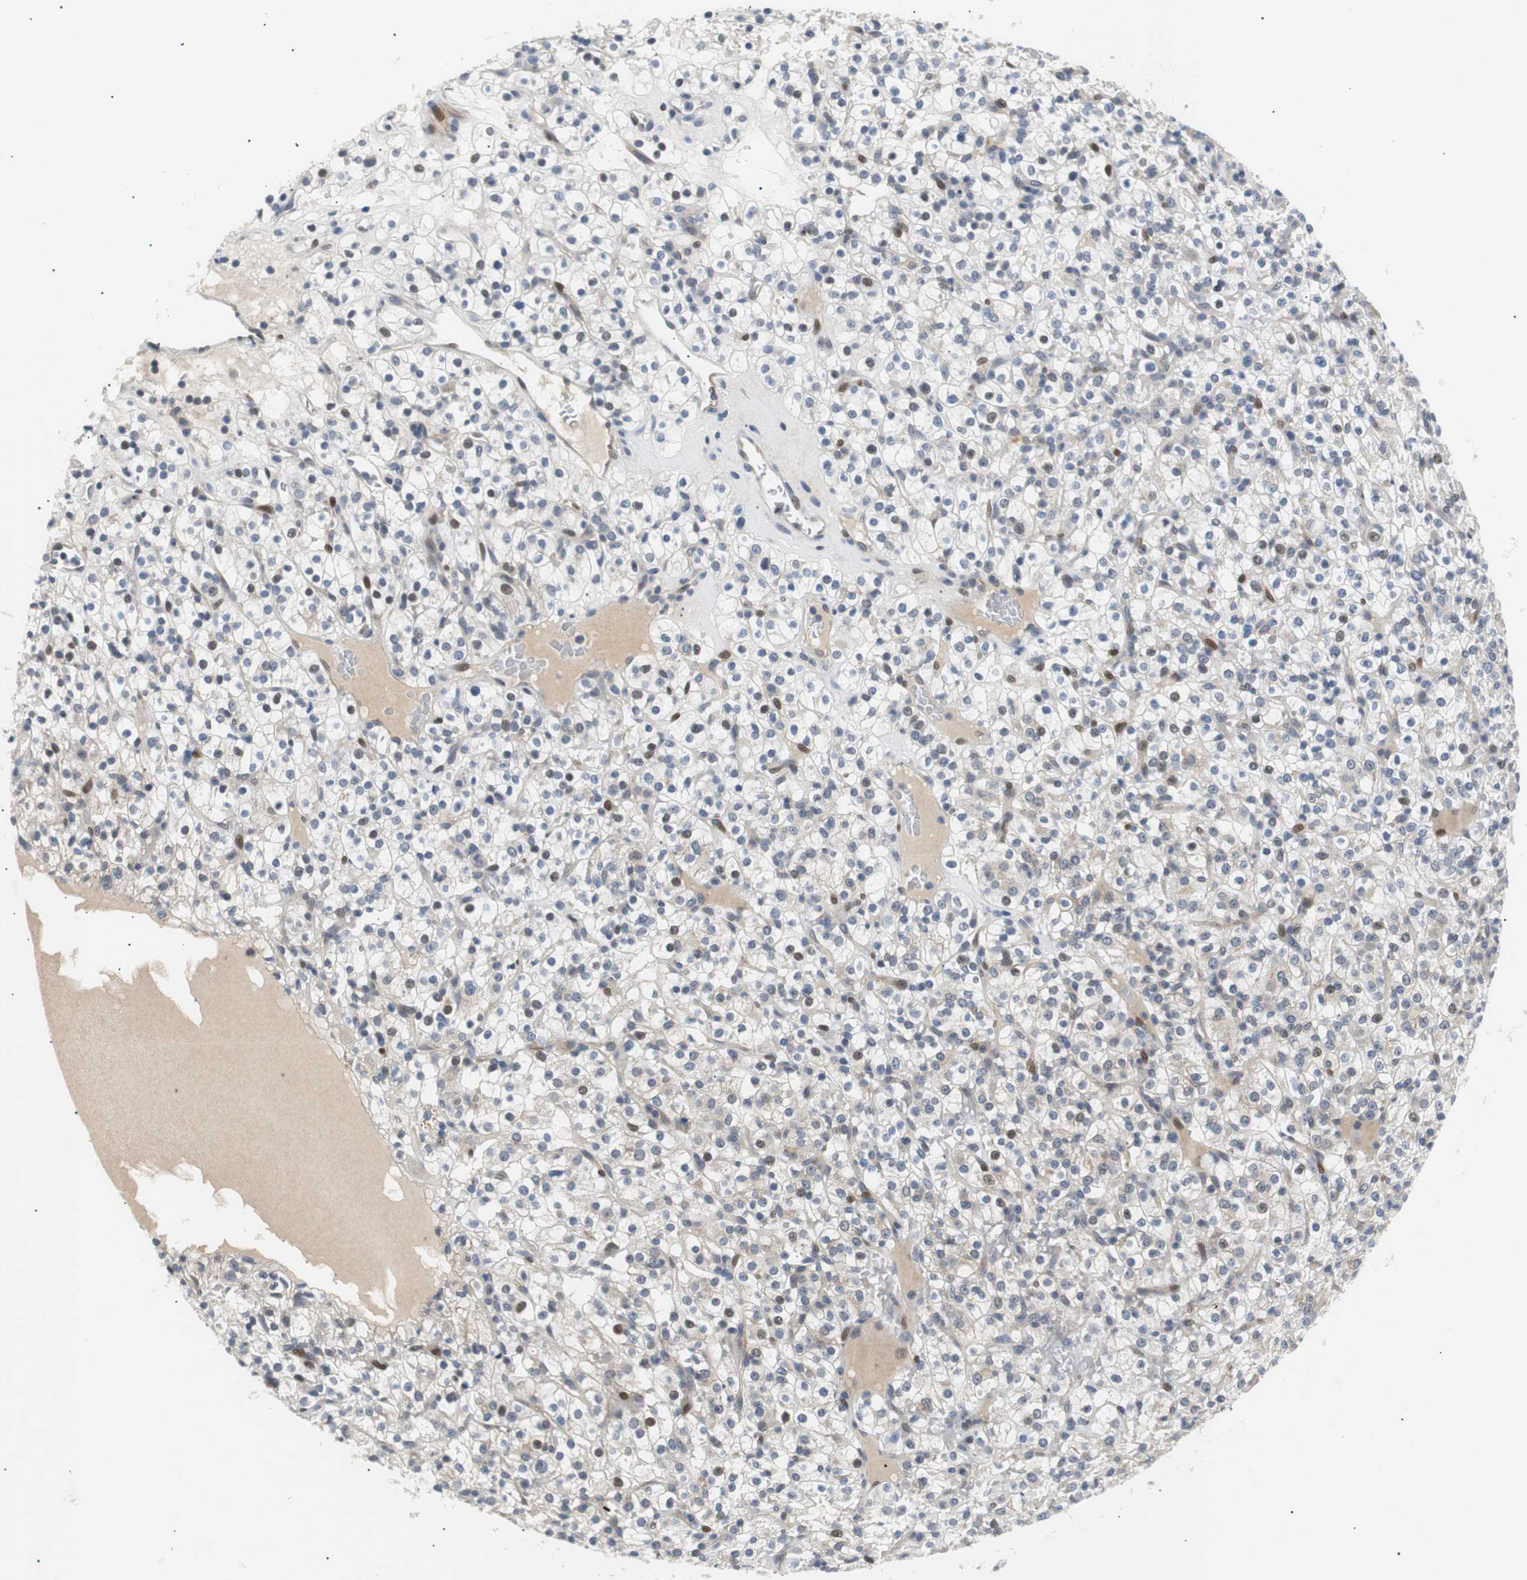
{"staining": {"intensity": "moderate", "quantity": "<25%", "location": "nuclear"}, "tissue": "renal cancer", "cell_type": "Tumor cells", "image_type": "cancer", "snomed": [{"axis": "morphology", "description": "Normal tissue, NOS"}, {"axis": "morphology", "description": "Adenocarcinoma, NOS"}, {"axis": "topography", "description": "Kidney"}], "caption": "DAB immunohistochemical staining of human adenocarcinoma (renal) exhibits moderate nuclear protein expression in approximately <25% of tumor cells.", "gene": "MAP2K4", "patient": {"sex": "female", "age": 72}}